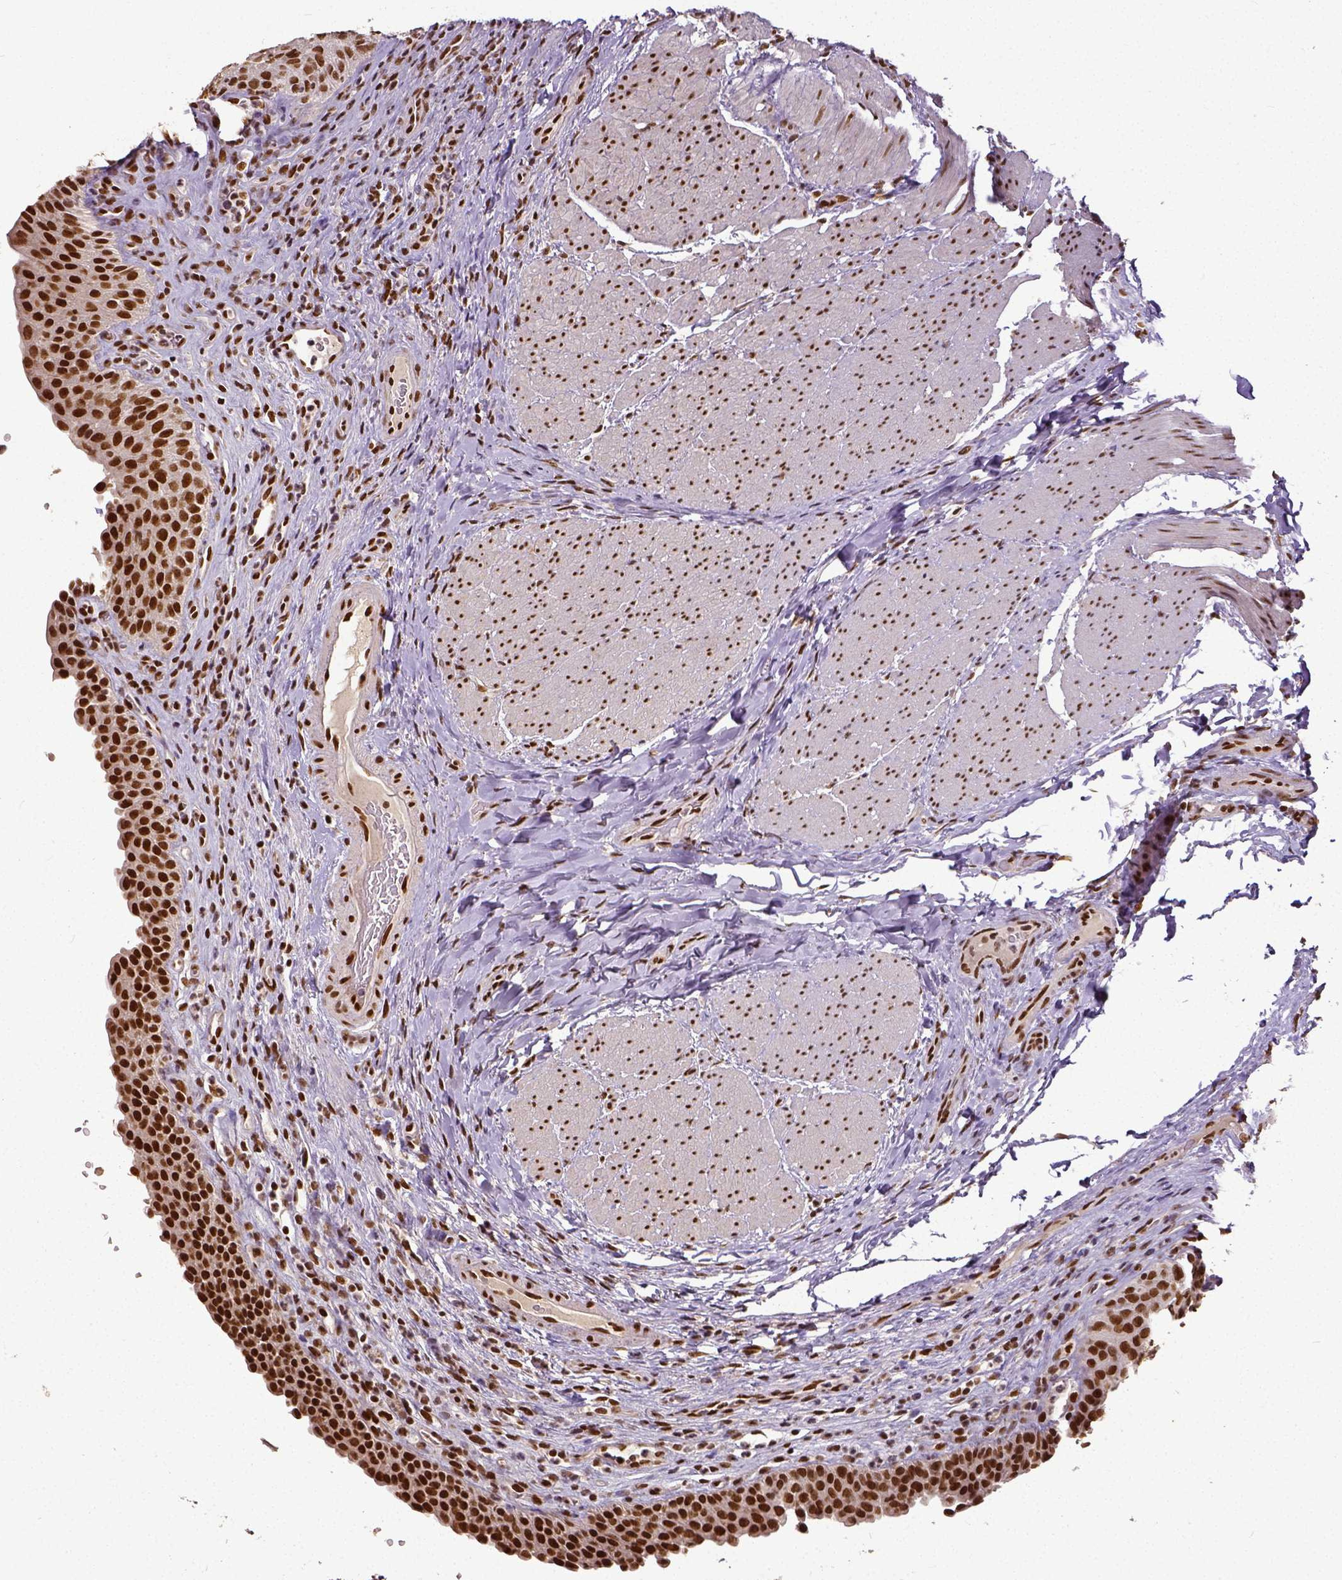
{"staining": {"intensity": "strong", "quantity": ">75%", "location": "nuclear"}, "tissue": "urinary bladder", "cell_type": "Urothelial cells", "image_type": "normal", "snomed": [{"axis": "morphology", "description": "Normal tissue, NOS"}, {"axis": "topography", "description": "Urinary bladder"}, {"axis": "topography", "description": "Peripheral nerve tissue"}], "caption": "The micrograph exhibits a brown stain indicating the presence of a protein in the nuclear of urothelial cells in urinary bladder.", "gene": "ATRX", "patient": {"sex": "male", "age": 66}}